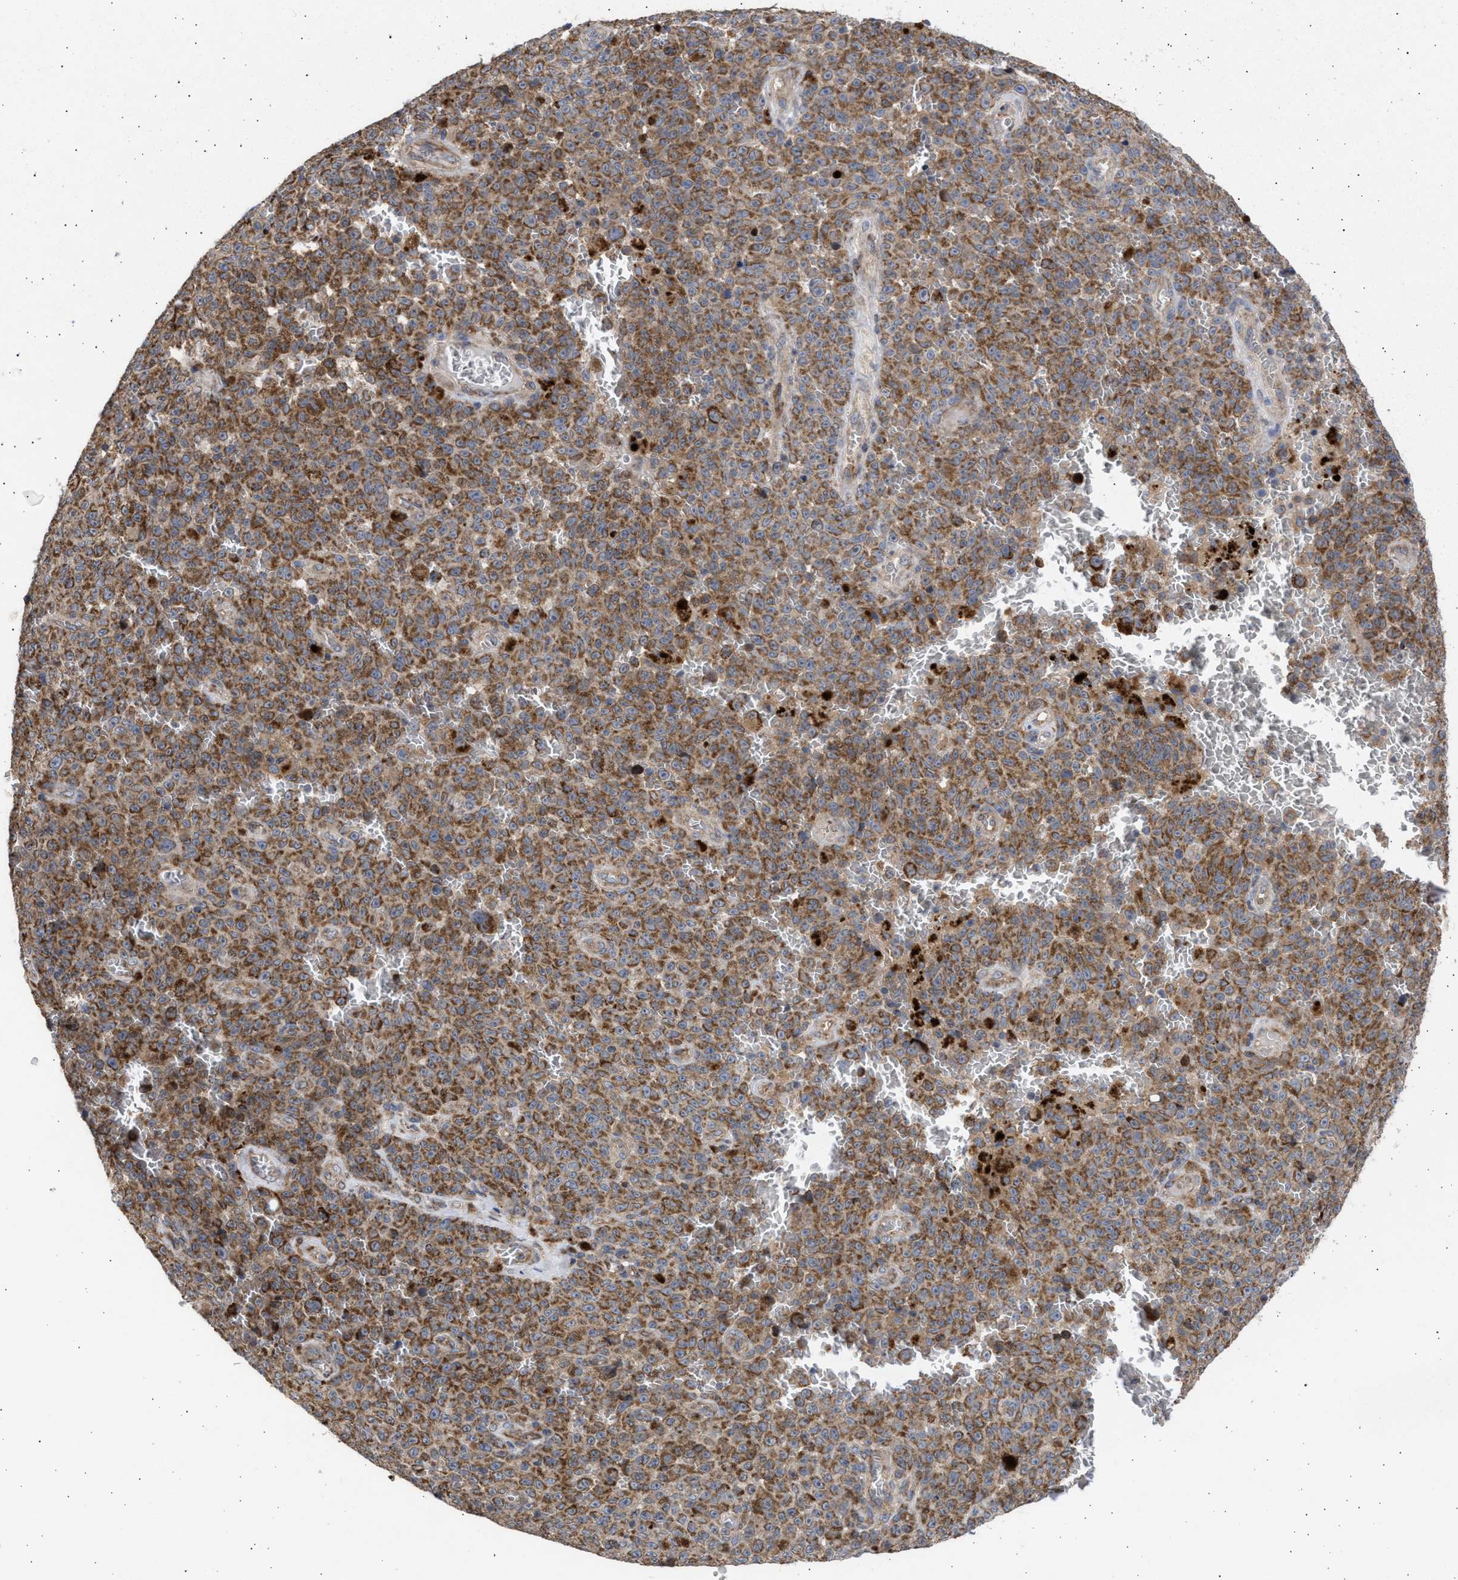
{"staining": {"intensity": "strong", "quantity": ">75%", "location": "cytoplasmic/membranous"}, "tissue": "melanoma", "cell_type": "Tumor cells", "image_type": "cancer", "snomed": [{"axis": "morphology", "description": "Malignant melanoma, NOS"}, {"axis": "topography", "description": "Skin"}], "caption": "High-magnification brightfield microscopy of melanoma stained with DAB (3,3'-diaminobenzidine) (brown) and counterstained with hematoxylin (blue). tumor cells exhibit strong cytoplasmic/membranous expression is present in about>75% of cells. The staining is performed using DAB brown chromogen to label protein expression. The nuclei are counter-stained blue using hematoxylin.", "gene": "TTC19", "patient": {"sex": "female", "age": 82}}